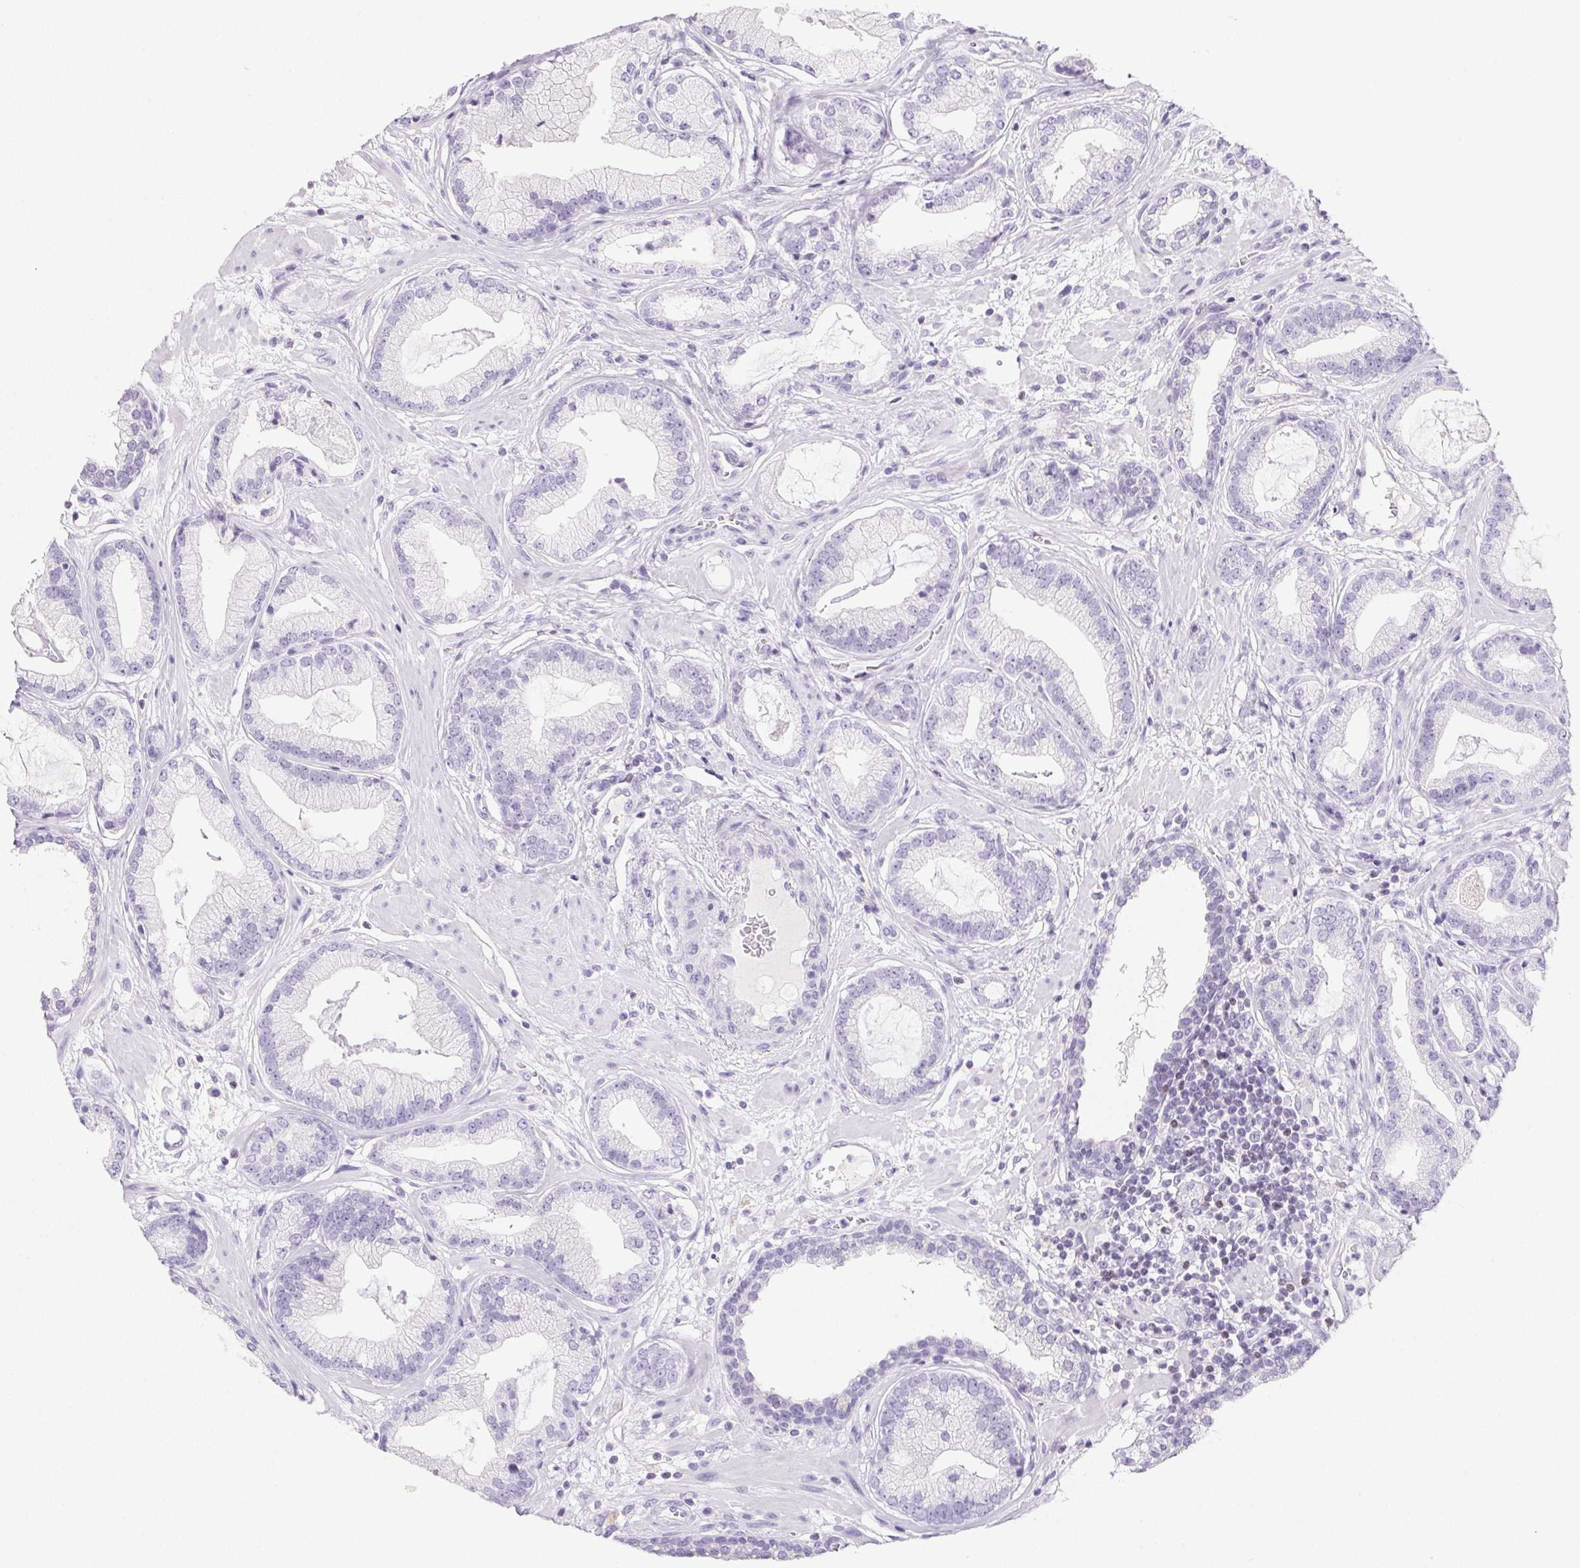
{"staining": {"intensity": "negative", "quantity": "none", "location": "none"}, "tissue": "prostate cancer", "cell_type": "Tumor cells", "image_type": "cancer", "snomed": [{"axis": "morphology", "description": "Adenocarcinoma, Low grade"}, {"axis": "topography", "description": "Prostate"}], "caption": "Tumor cells show no significant protein expression in prostate cancer. (Stains: DAB immunohistochemistry (IHC) with hematoxylin counter stain, Microscopy: brightfield microscopy at high magnification).", "gene": "BEND2", "patient": {"sex": "male", "age": 62}}